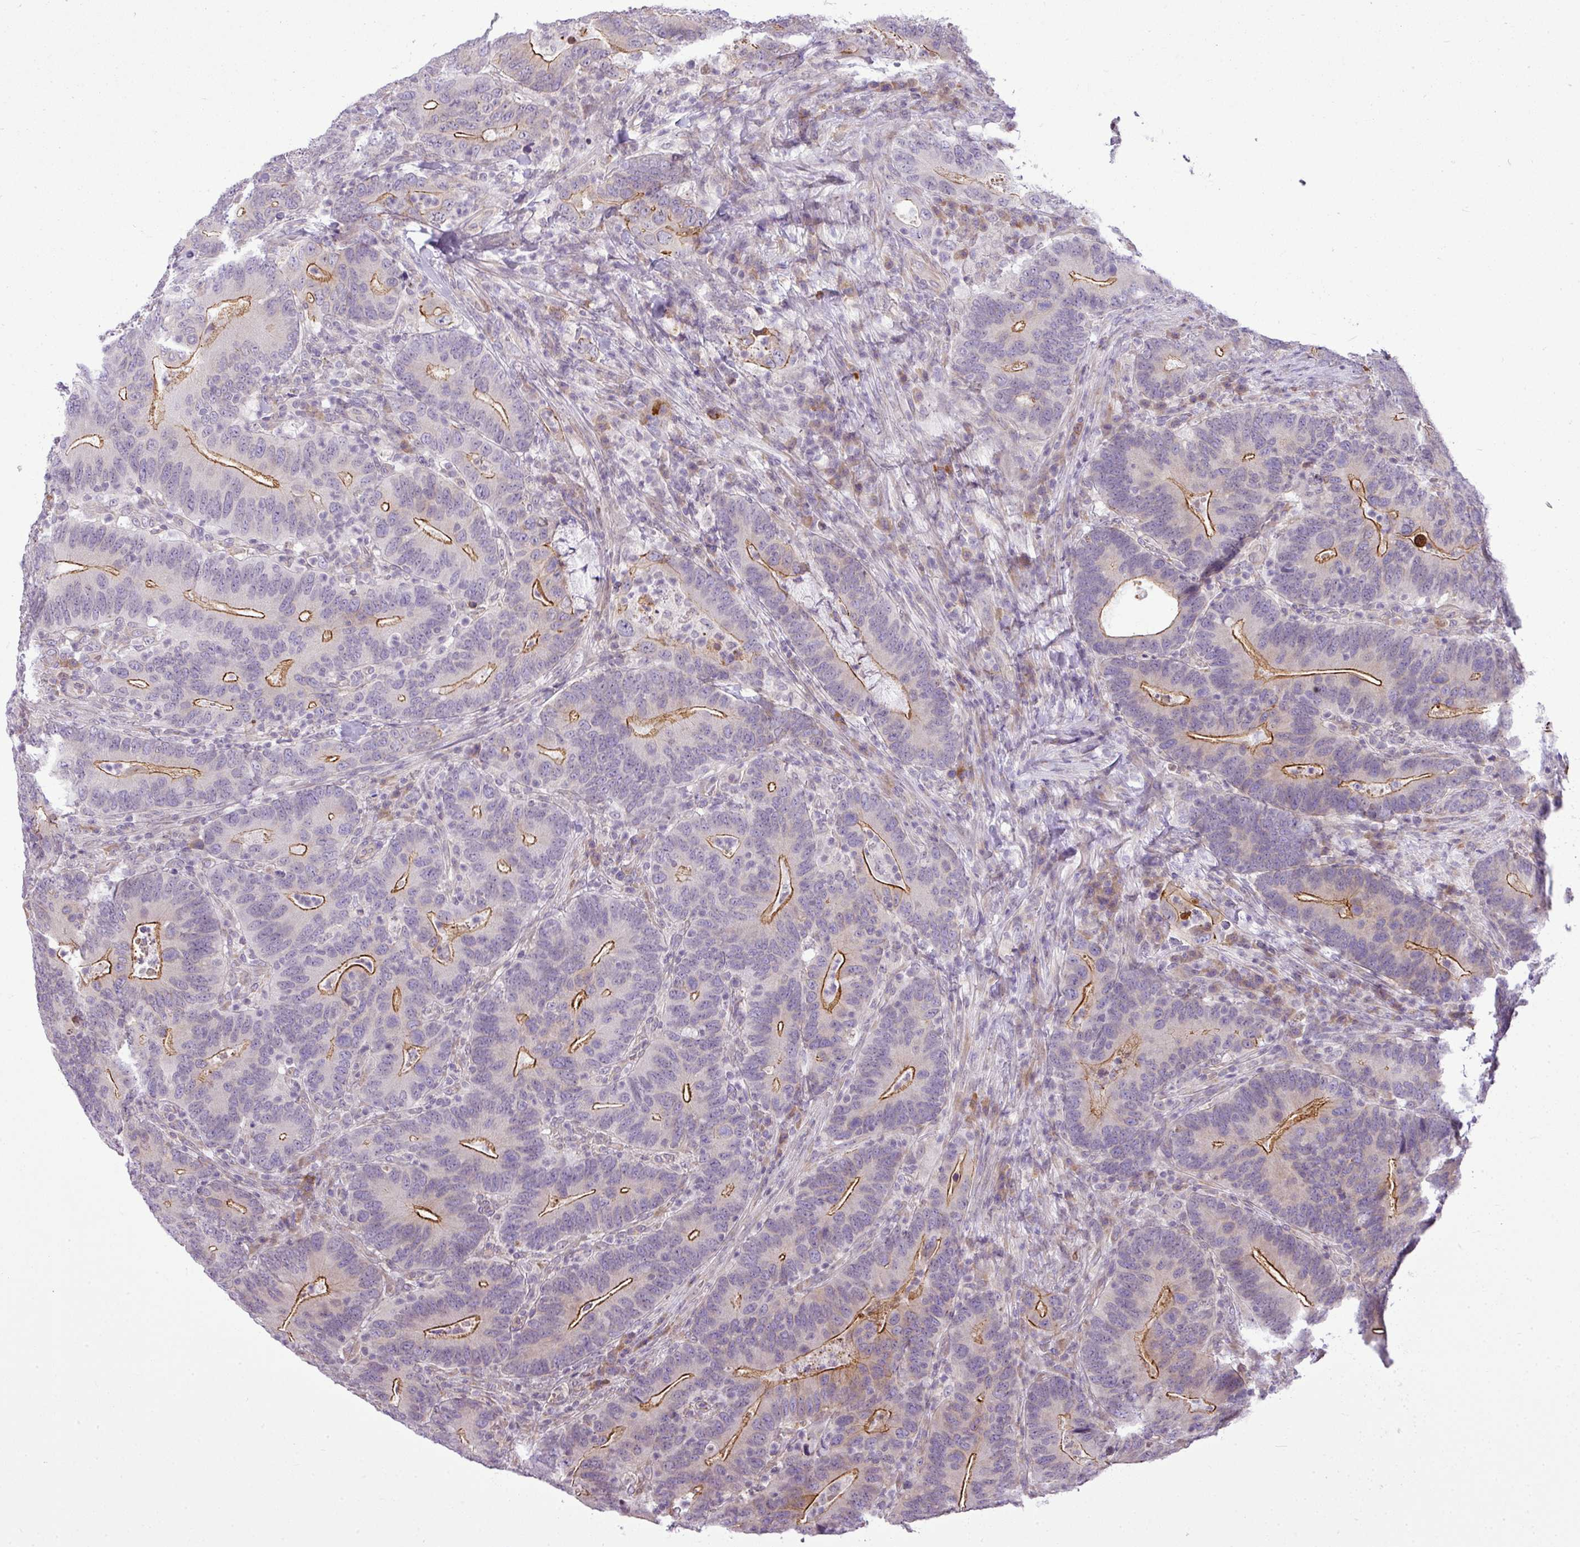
{"staining": {"intensity": "moderate", "quantity": "25%-75%", "location": "cytoplasmic/membranous"}, "tissue": "colorectal cancer", "cell_type": "Tumor cells", "image_type": "cancer", "snomed": [{"axis": "morphology", "description": "Adenocarcinoma, NOS"}, {"axis": "topography", "description": "Colon"}], "caption": "Immunohistochemistry (IHC) (DAB) staining of human adenocarcinoma (colorectal) demonstrates moderate cytoplasmic/membranous protein expression in about 25%-75% of tumor cells.", "gene": "COX18", "patient": {"sex": "female", "age": 66}}